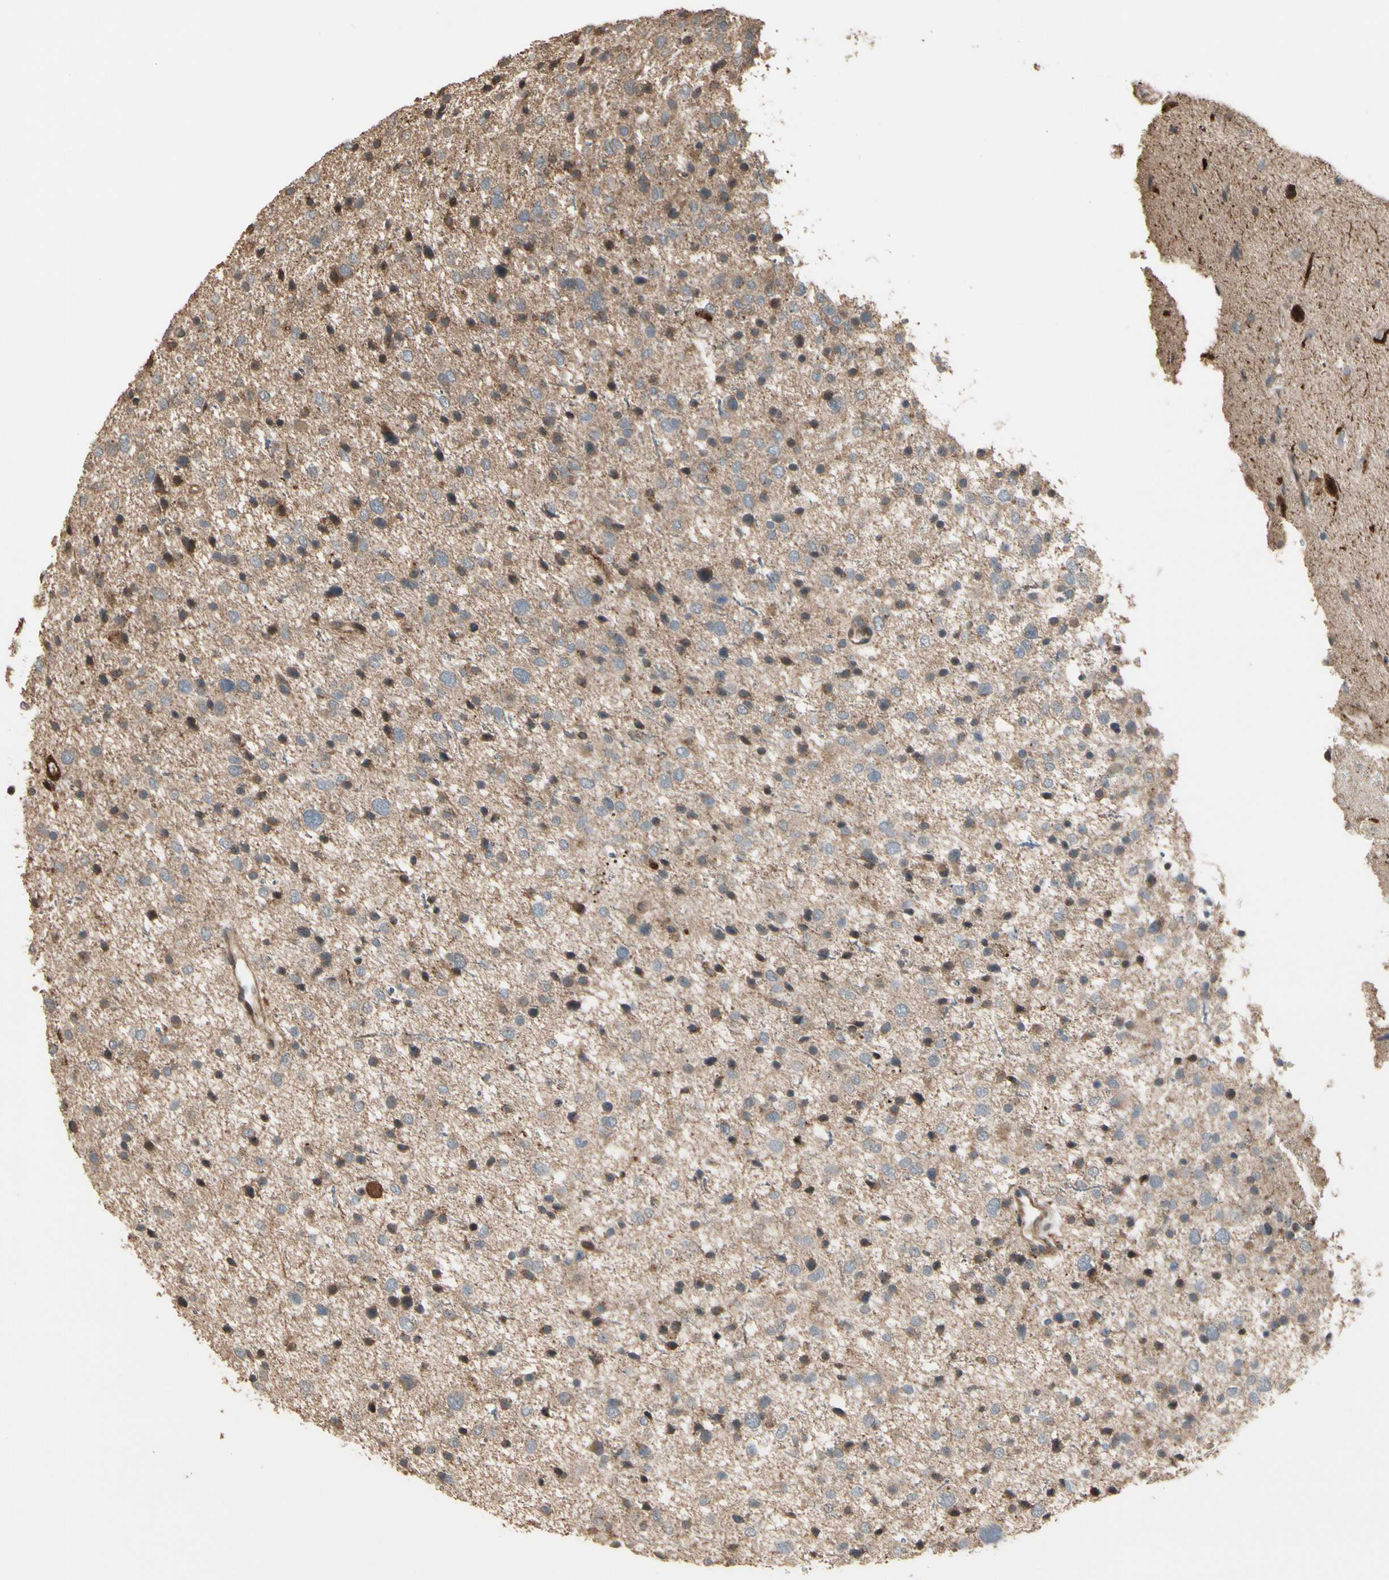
{"staining": {"intensity": "weak", "quantity": "25%-75%", "location": "cytoplasmic/membranous"}, "tissue": "glioma", "cell_type": "Tumor cells", "image_type": "cancer", "snomed": [{"axis": "morphology", "description": "Glioma, malignant, Low grade"}, {"axis": "topography", "description": "Brain"}], "caption": "Protein expression analysis of human low-grade glioma (malignant) reveals weak cytoplasmic/membranous expression in approximately 25%-75% of tumor cells.", "gene": "CSF1R", "patient": {"sex": "female", "age": 37}}